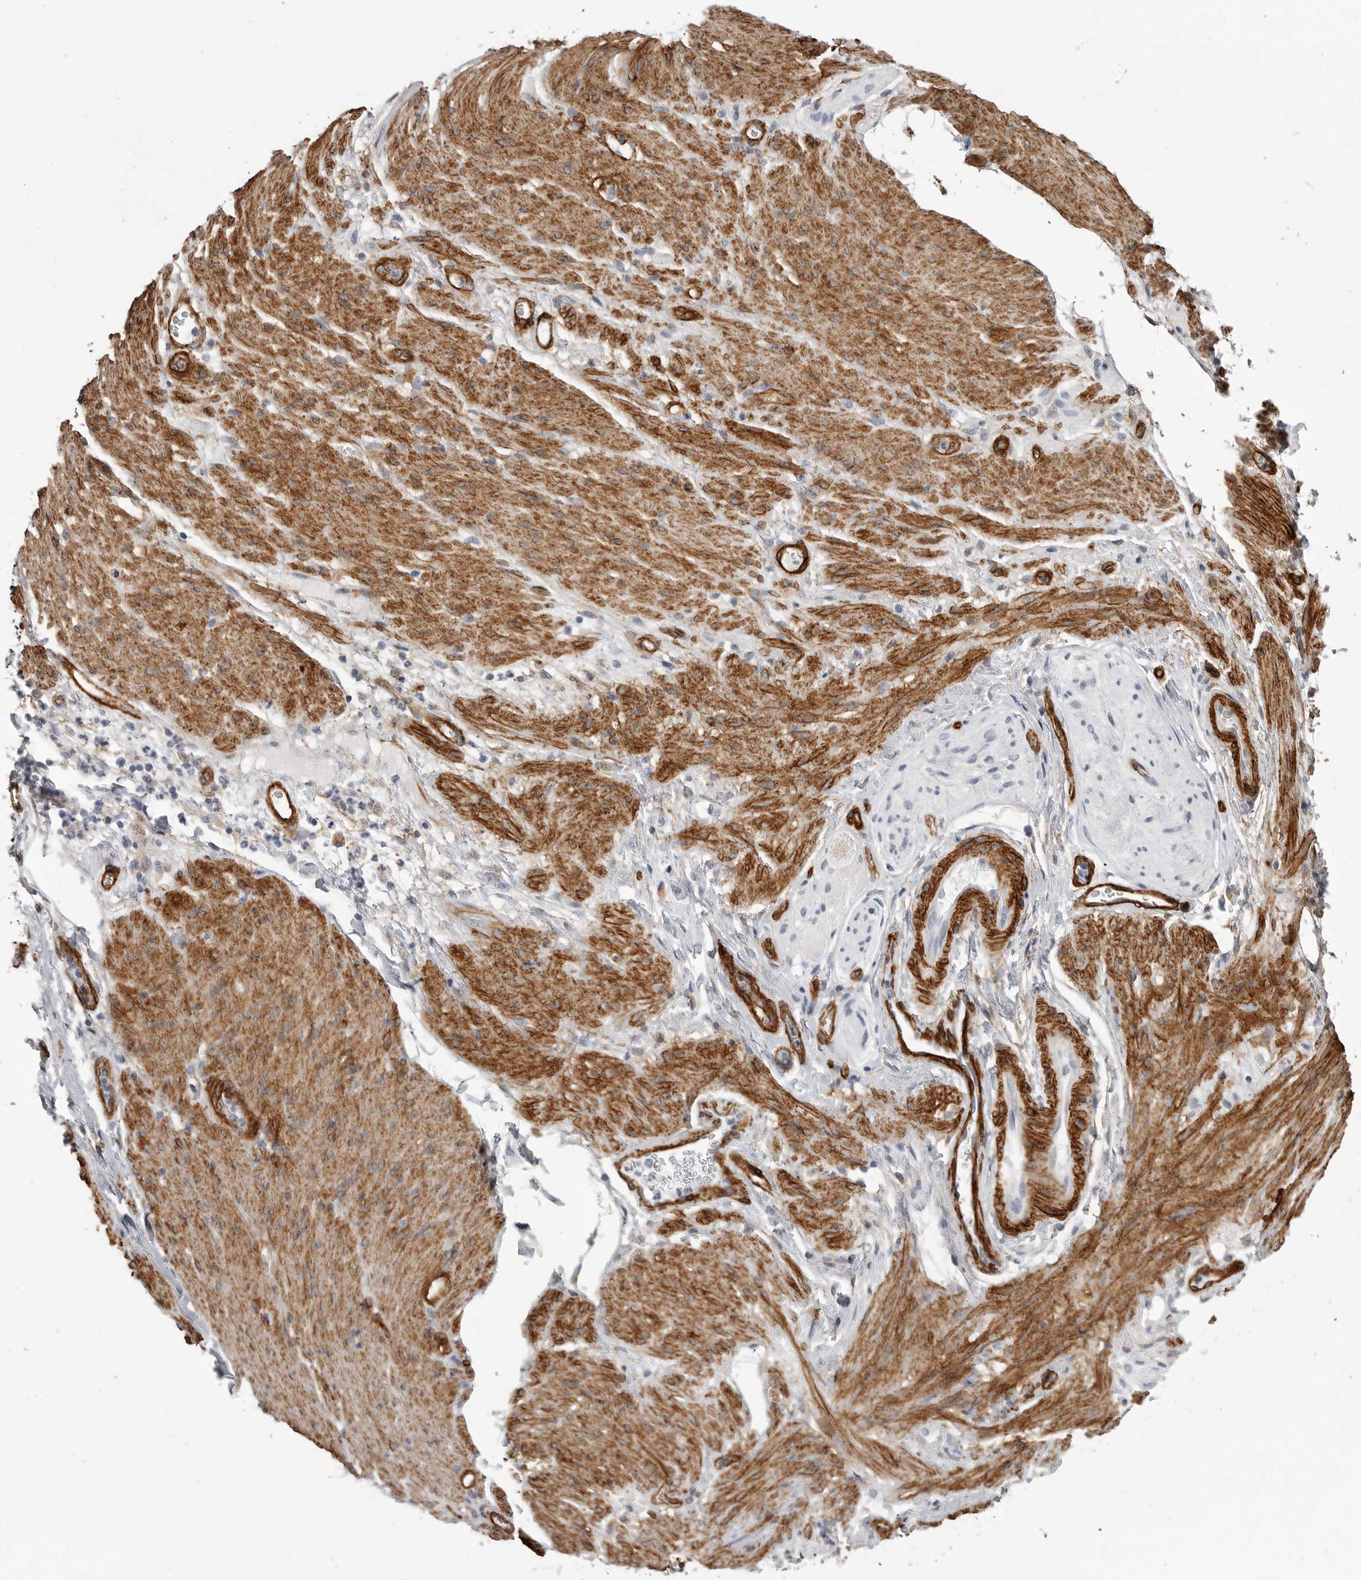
{"staining": {"intensity": "negative", "quantity": "none", "location": "none"}, "tissue": "stomach cancer", "cell_type": "Tumor cells", "image_type": "cancer", "snomed": [{"axis": "morphology", "description": "Adenocarcinoma, NOS"}, {"axis": "topography", "description": "Stomach"}], "caption": "Immunohistochemical staining of human adenocarcinoma (stomach) displays no significant expression in tumor cells.", "gene": "AOC3", "patient": {"sex": "female", "age": 73}}